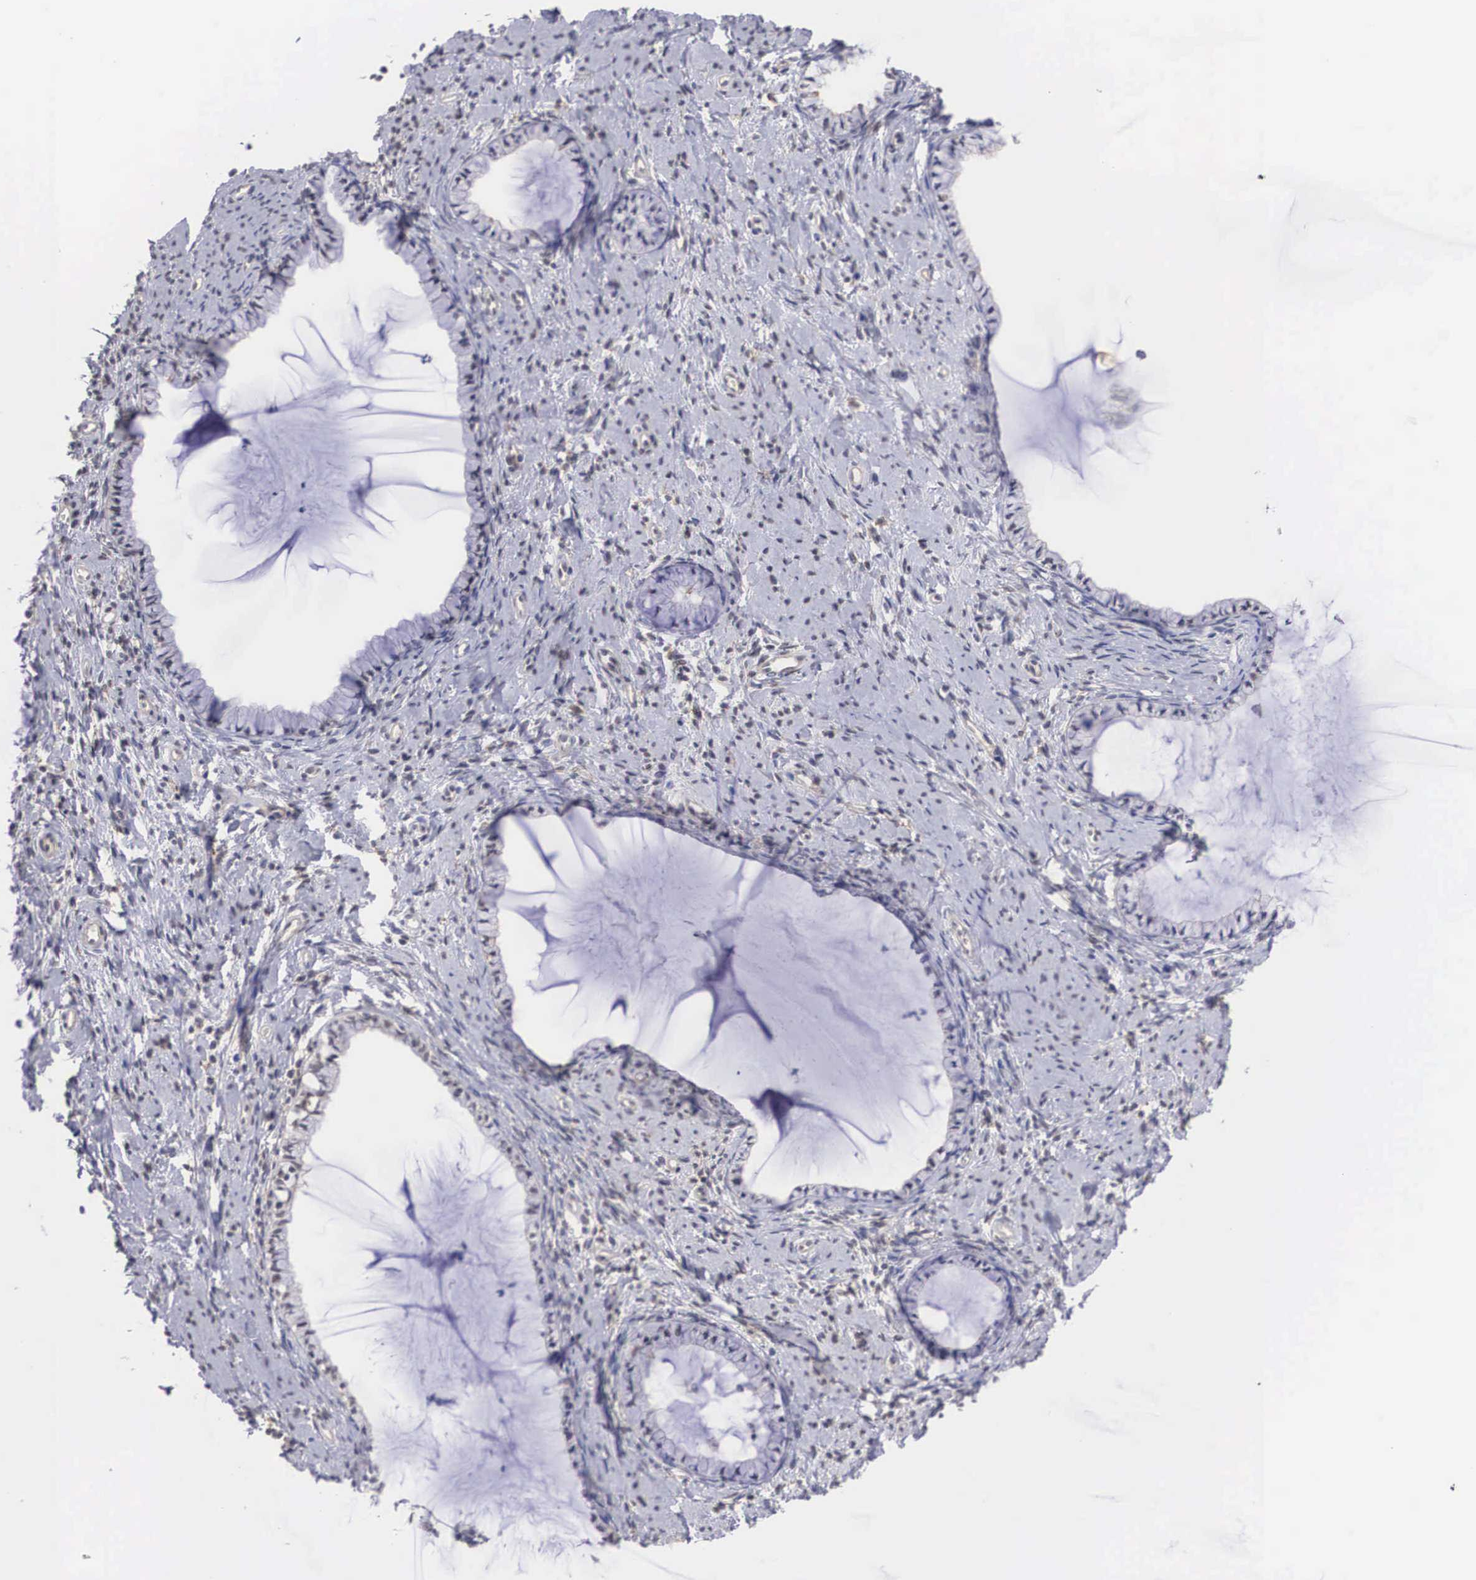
{"staining": {"intensity": "negative", "quantity": "none", "location": "none"}, "tissue": "cervix", "cell_type": "Glandular cells", "image_type": "normal", "snomed": [{"axis": "morphology", "description": "Normal tissue, NOS"}, {"axis": "topography", "description": "Cervix"}], "caption": "Histopathology image shows no protein positivity in glandular cells of benign cervix.", "gene": "NR4A2", "patient": {"sex": "female", "age": 70}}